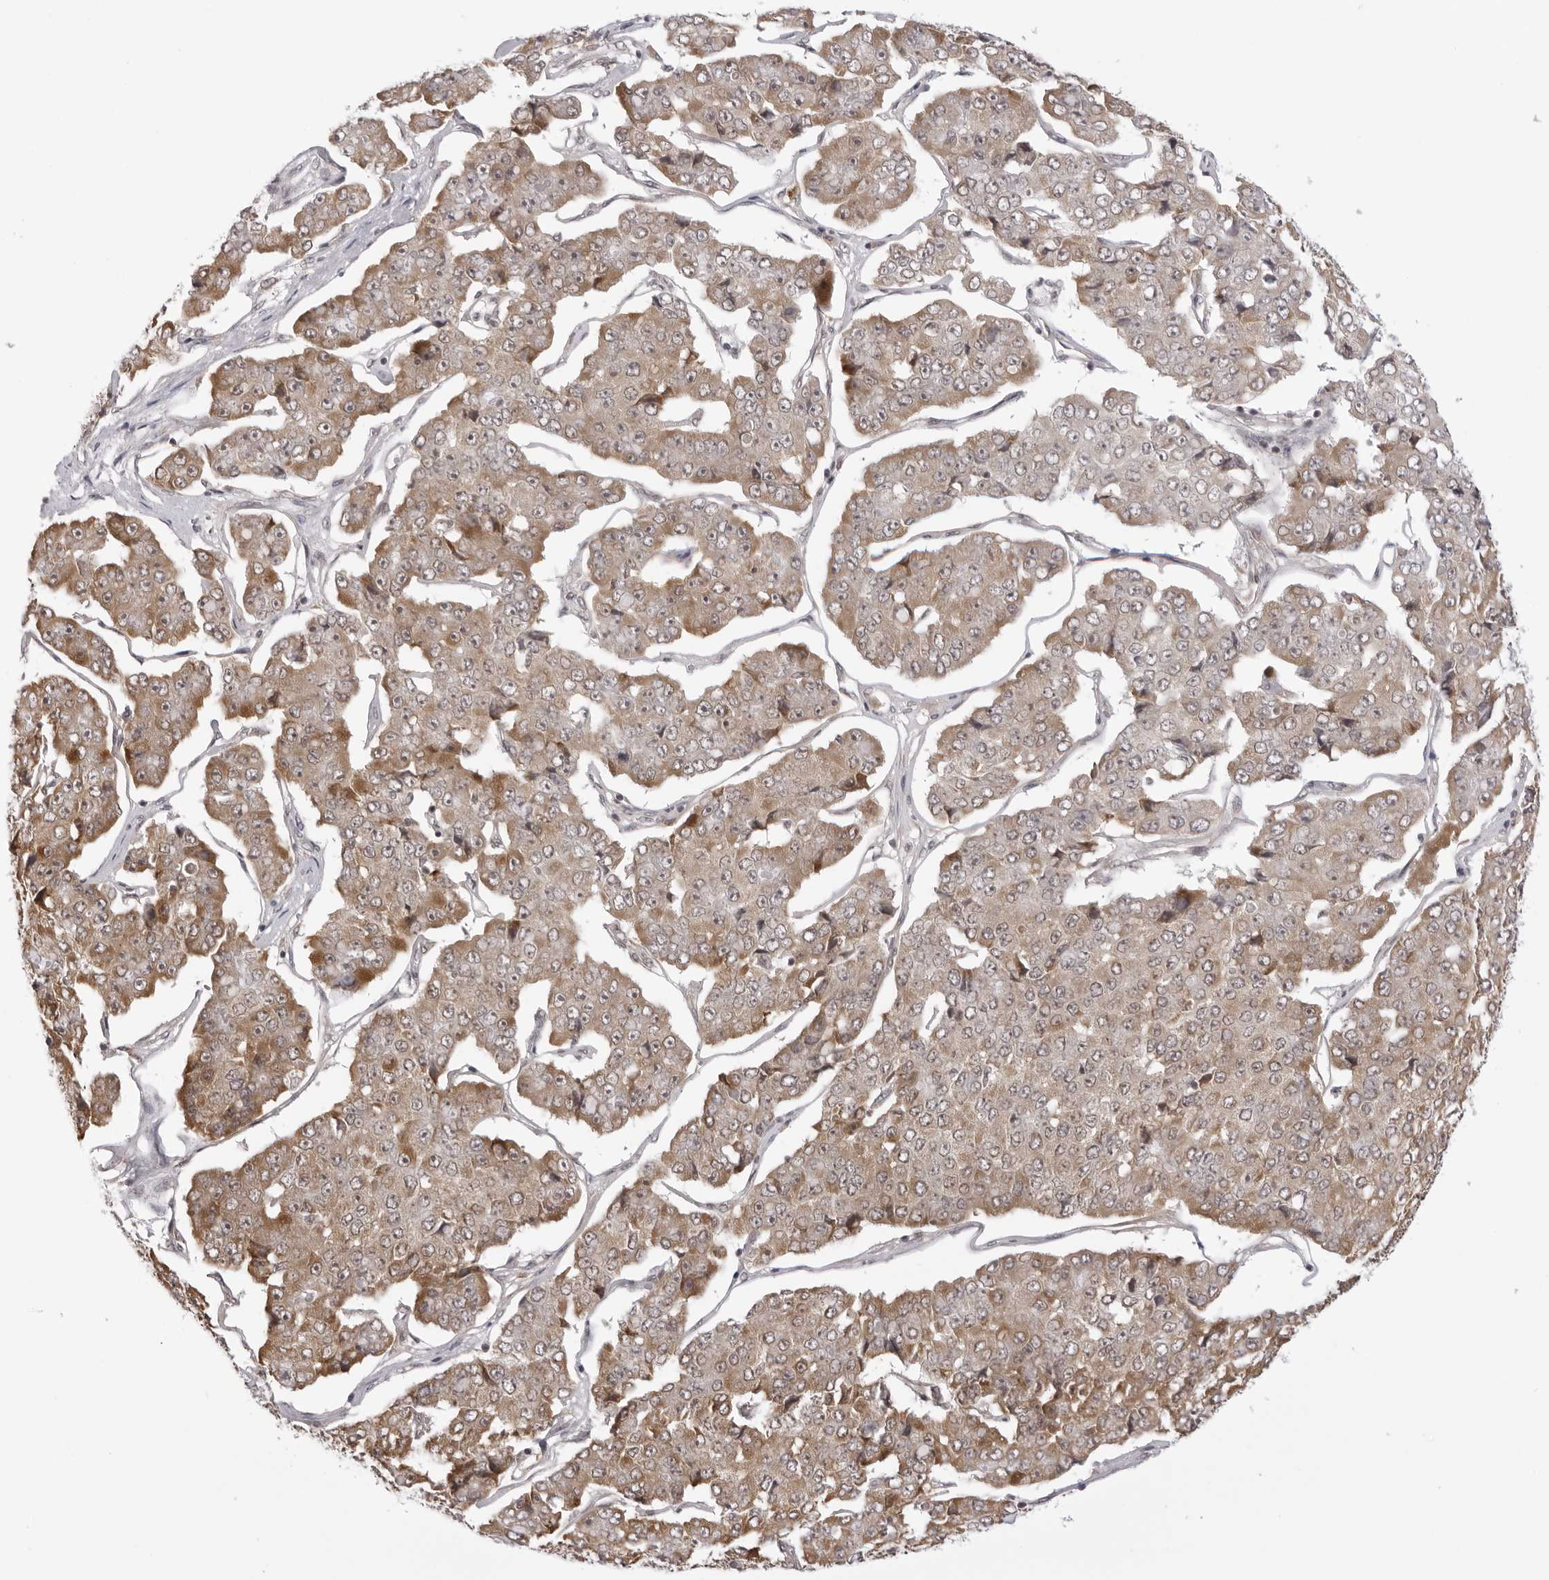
{"staining": {"intensity": "moderate", "quantity": ">75%", "location": "cytoplasmic/membranous"}, "tissue": "pancreatic cancer", "cell_type": "Tumor cells", "image_type": "cancer", "snomed": [{"axis": "morphology", "description": "Adenocarcinoma, NOS"}, {"axis": "topography", "description": "Pancreas"}], "caption": "High-magnification brightfield microscopy of pancreatic adenocarcinoma stained with DAB (3,3'-diaminobenzidine) (brown) and counterstained with hematoxylin (blue). tumor cells exhibit moderate cytoplasmic/membranous positivity is present in approximately>75% of cells.", "gene": "ZC3H11A", "patient": {"sex": "male", "age": 50}}